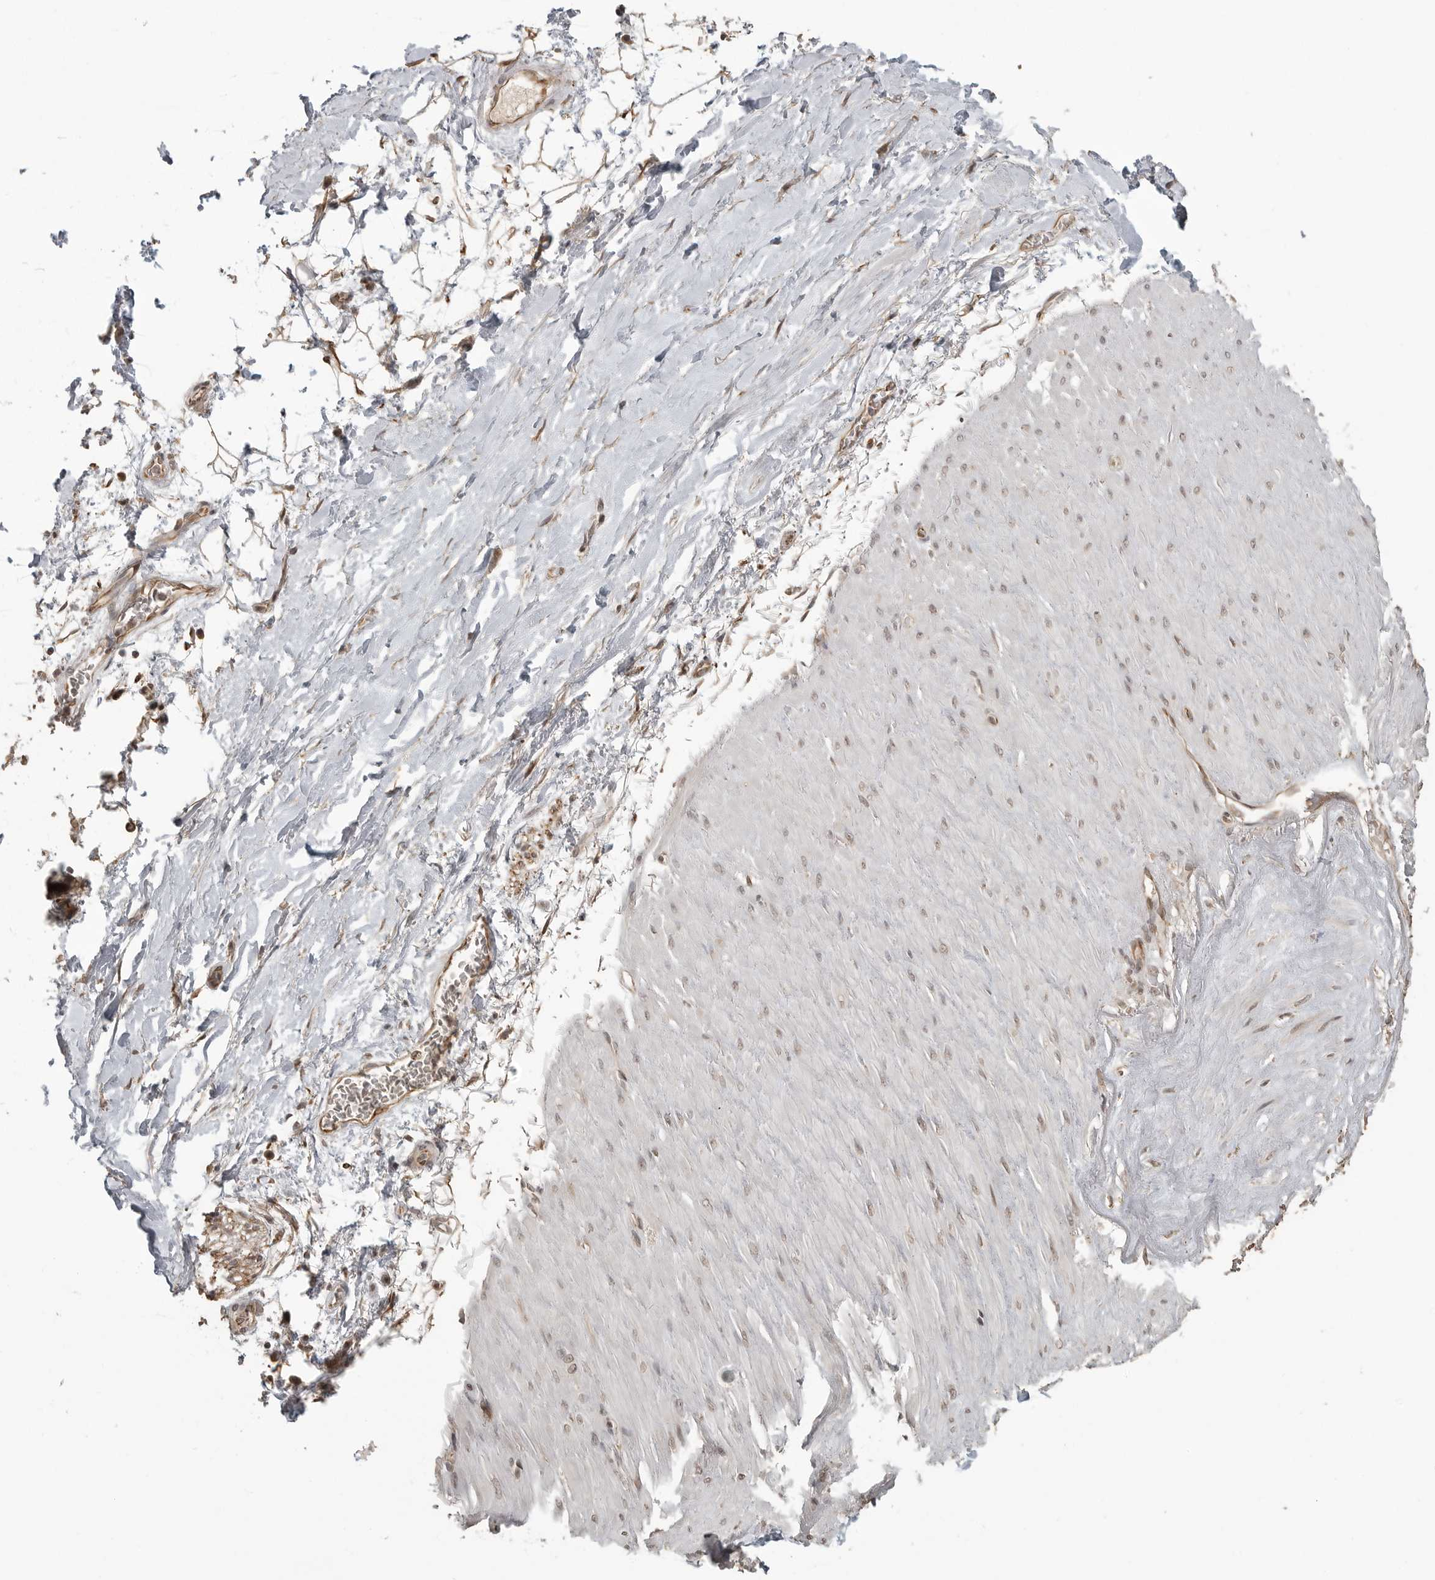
{"staining": {"intensity": "weak", "quantity": ">75%", "location": "cytoplasmic/membranous"}, "tissue": "adipose tissue", "cell_type": "Adipocytes", "image_type": "normal", "snomed": [{"axis": "morphology", "description": "Normal tissue, NOS"}, {"axis": "topography", "description": "Soft tissue"}], "caption": "An image of adipose tissue stained for a protein displays weak cytoplasmic/membranous brown staining in adipocytes. (IHC, brightfield microscopy, high magnification).", "gene": "SMG8", "patient": {"sex": "male", "age": 72}}